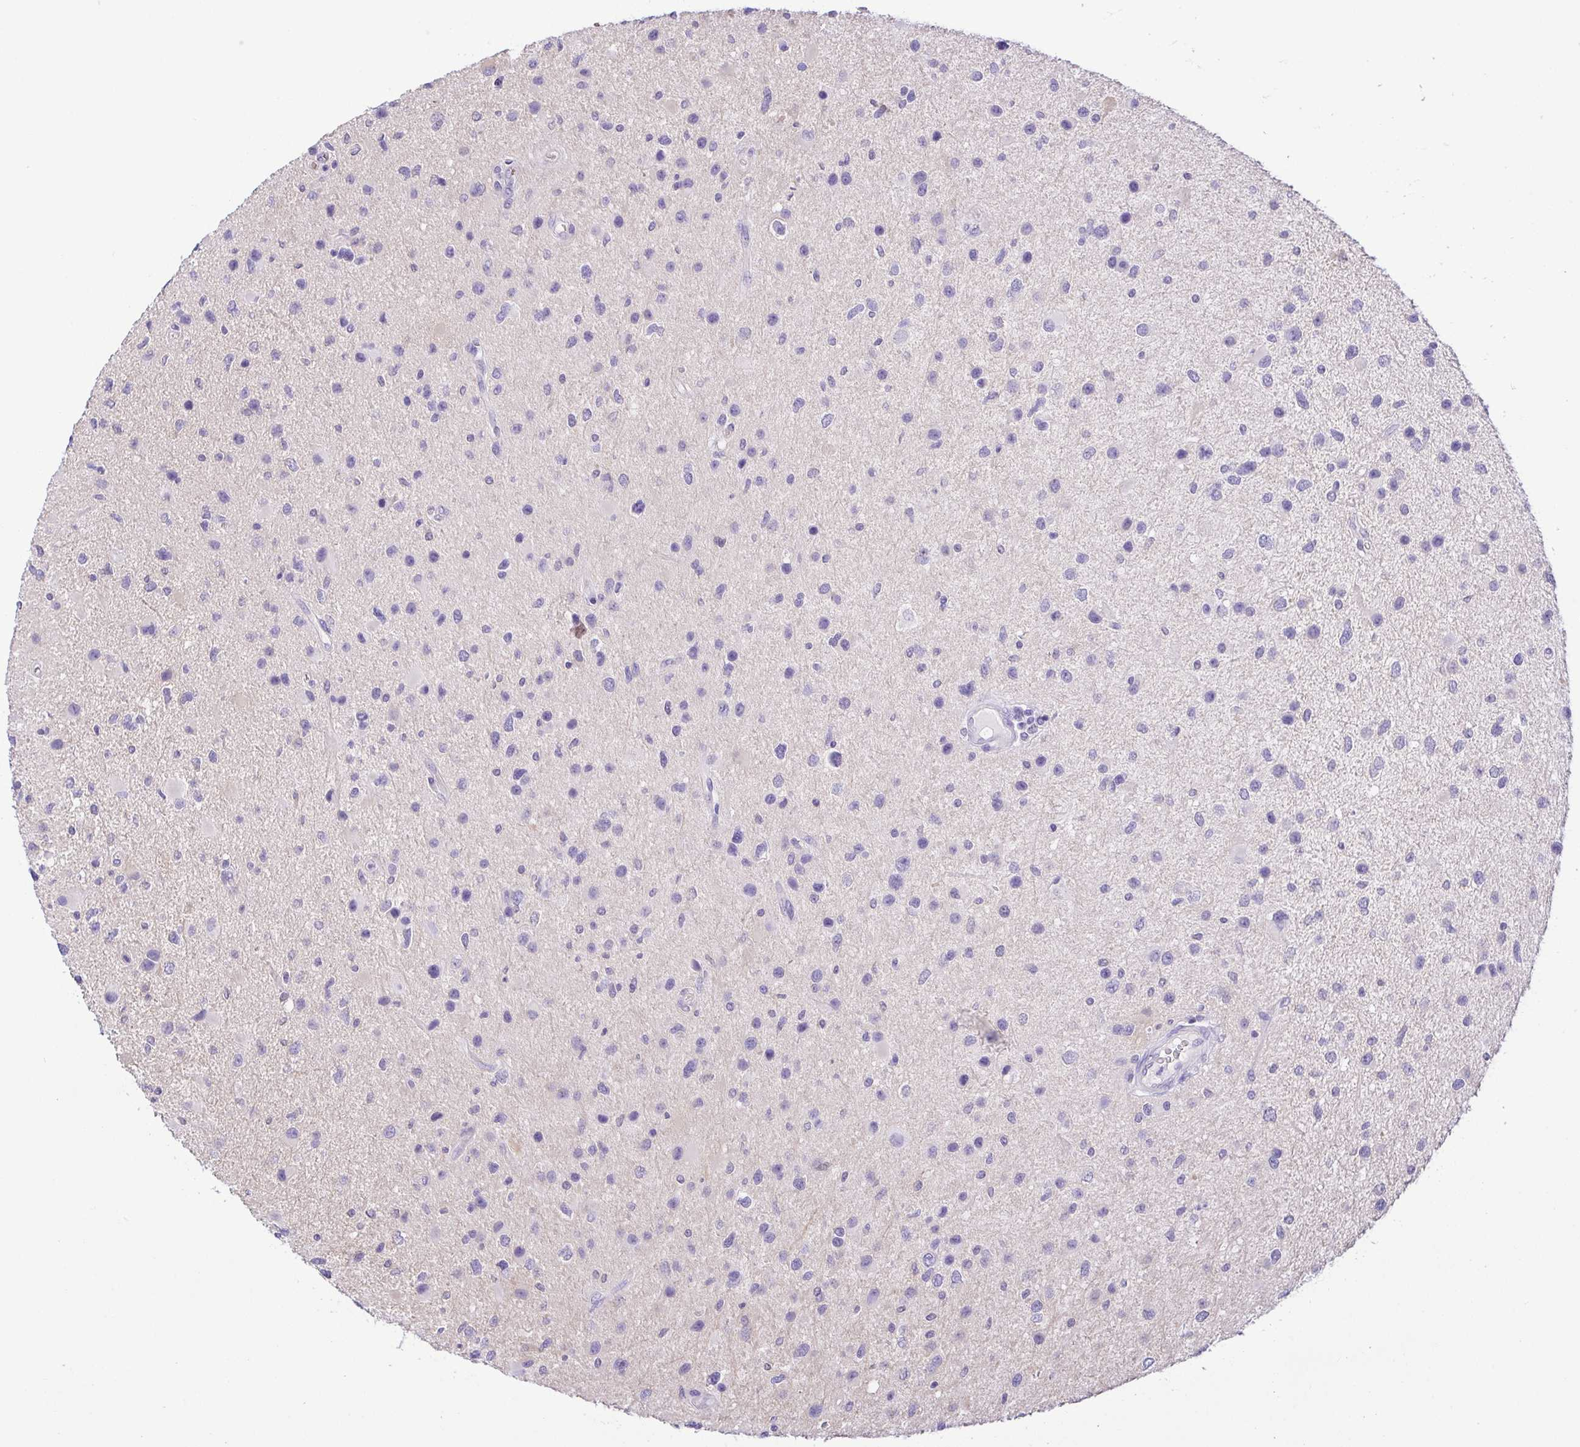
{"staining": {"intensity": "negative", "quantity": "none", "location": "none"}, "tissue": "glioma", "cell_type": "Tumor cells", "image_type": "cancer", "snomed": [{"axis": "morphology", "description": "Glioma, malignant, Low grade"}, {"axis": "topography", "description": "Brain"}], "caption": "Tumor cells are negative for brown protein staining in glioma.", "gene": "EPB42", "patient": {"sex": "female", "age": 32}}